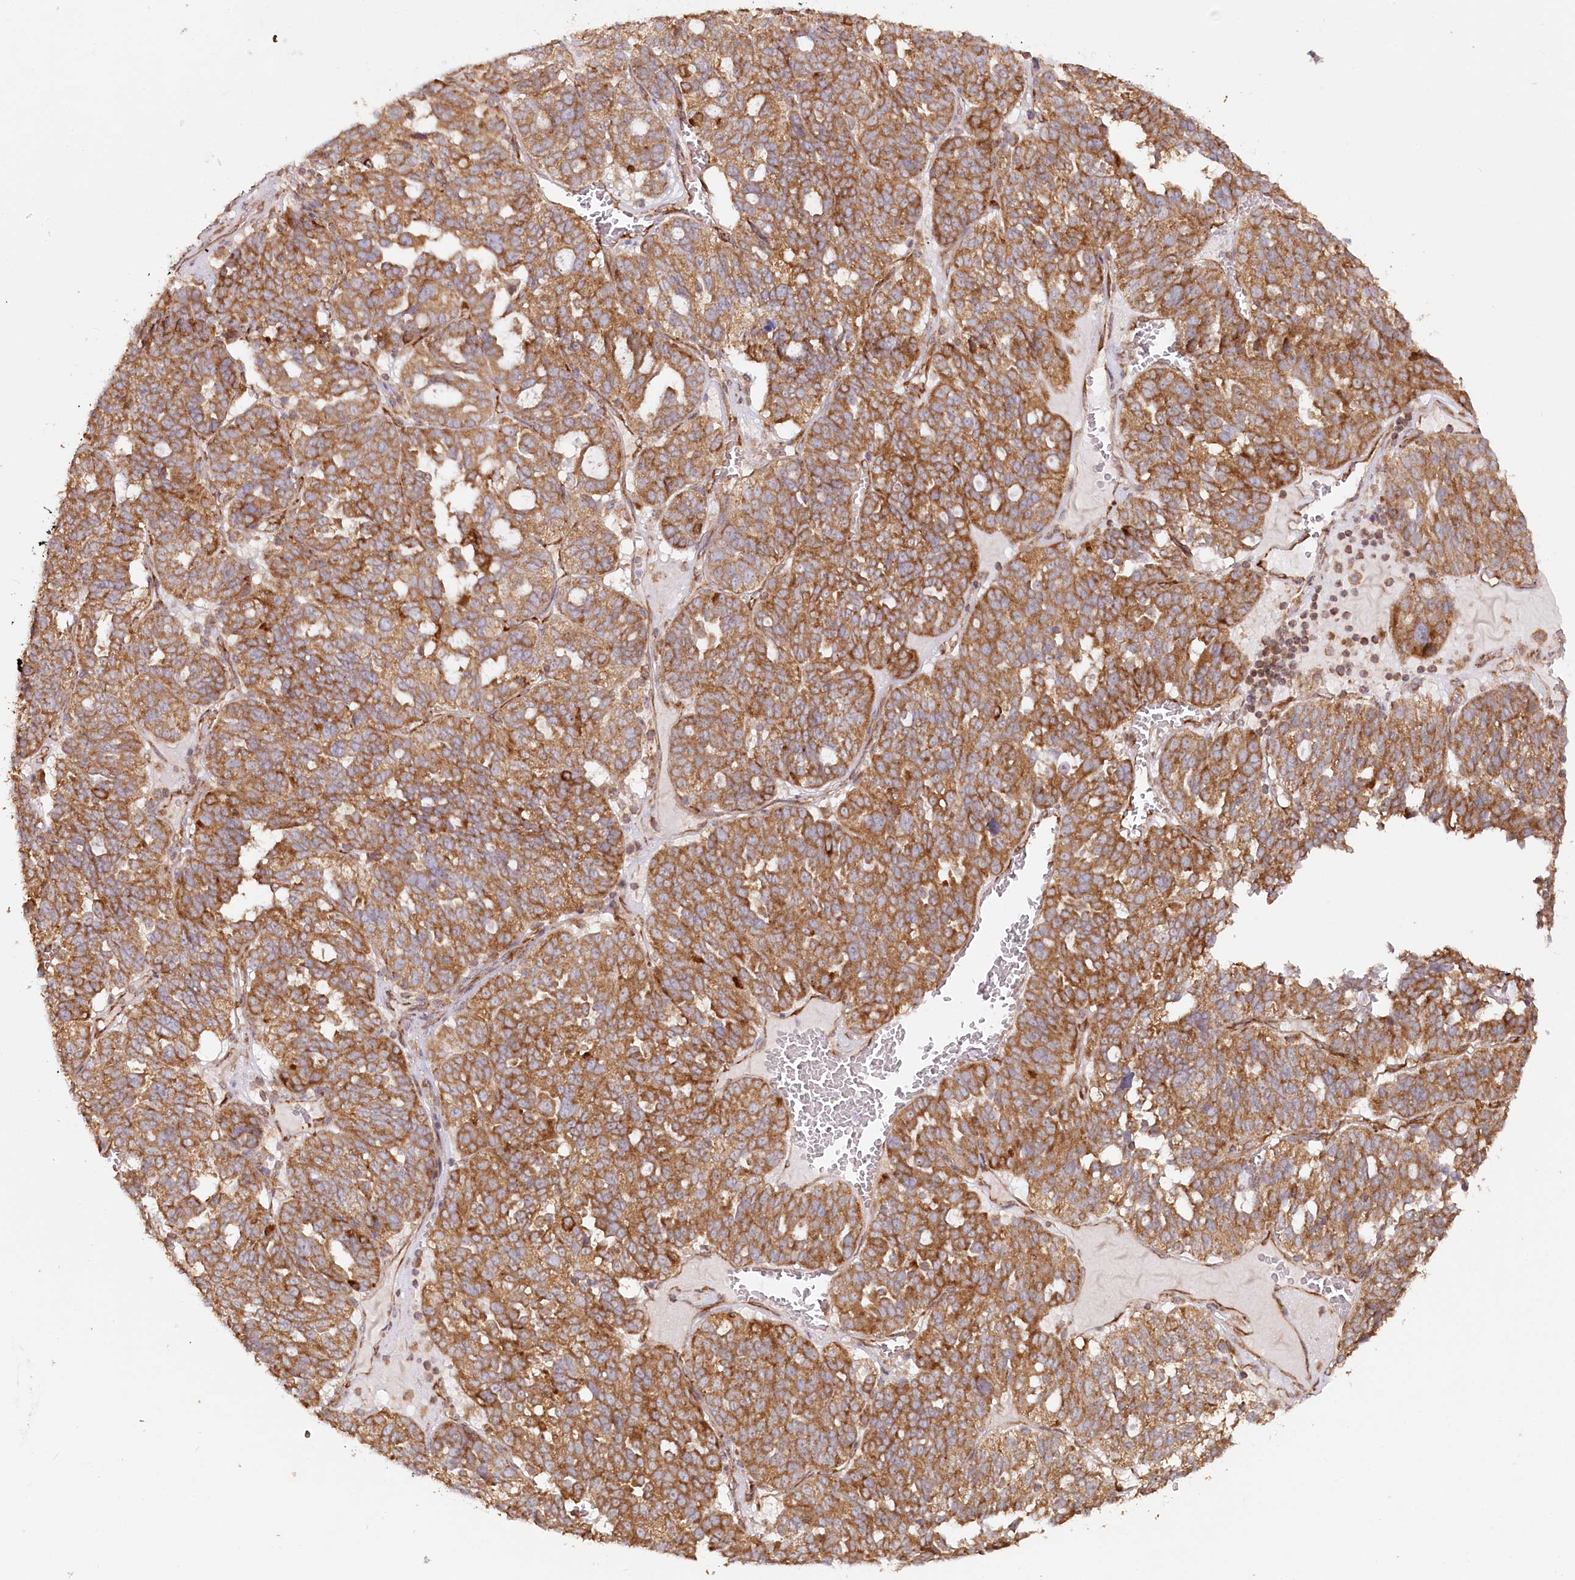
{"staining": {"intensity": "moderate", "quantity": ">75%", "location": "cytoplasmic/membranous"}, "tissue": "ovarian cancer", "cell_type": "Tumor cells", "image_type": "cancer", "snomed": [{"axis": "morphology", "description": "Cystadenocarcinoma, serous, NOS"}, {"axis": "topography", "description": "Ovary"}], "caption": "A high-resolution image shows immunohistochemistry staining of ovarian serous cystadenocarcinoma, which reveals moderate cytoplasmic/membranous expression in about >75% of tumor cells.", "gene": "OTUD4", "patient": {"sex": "female", "age": 59}}